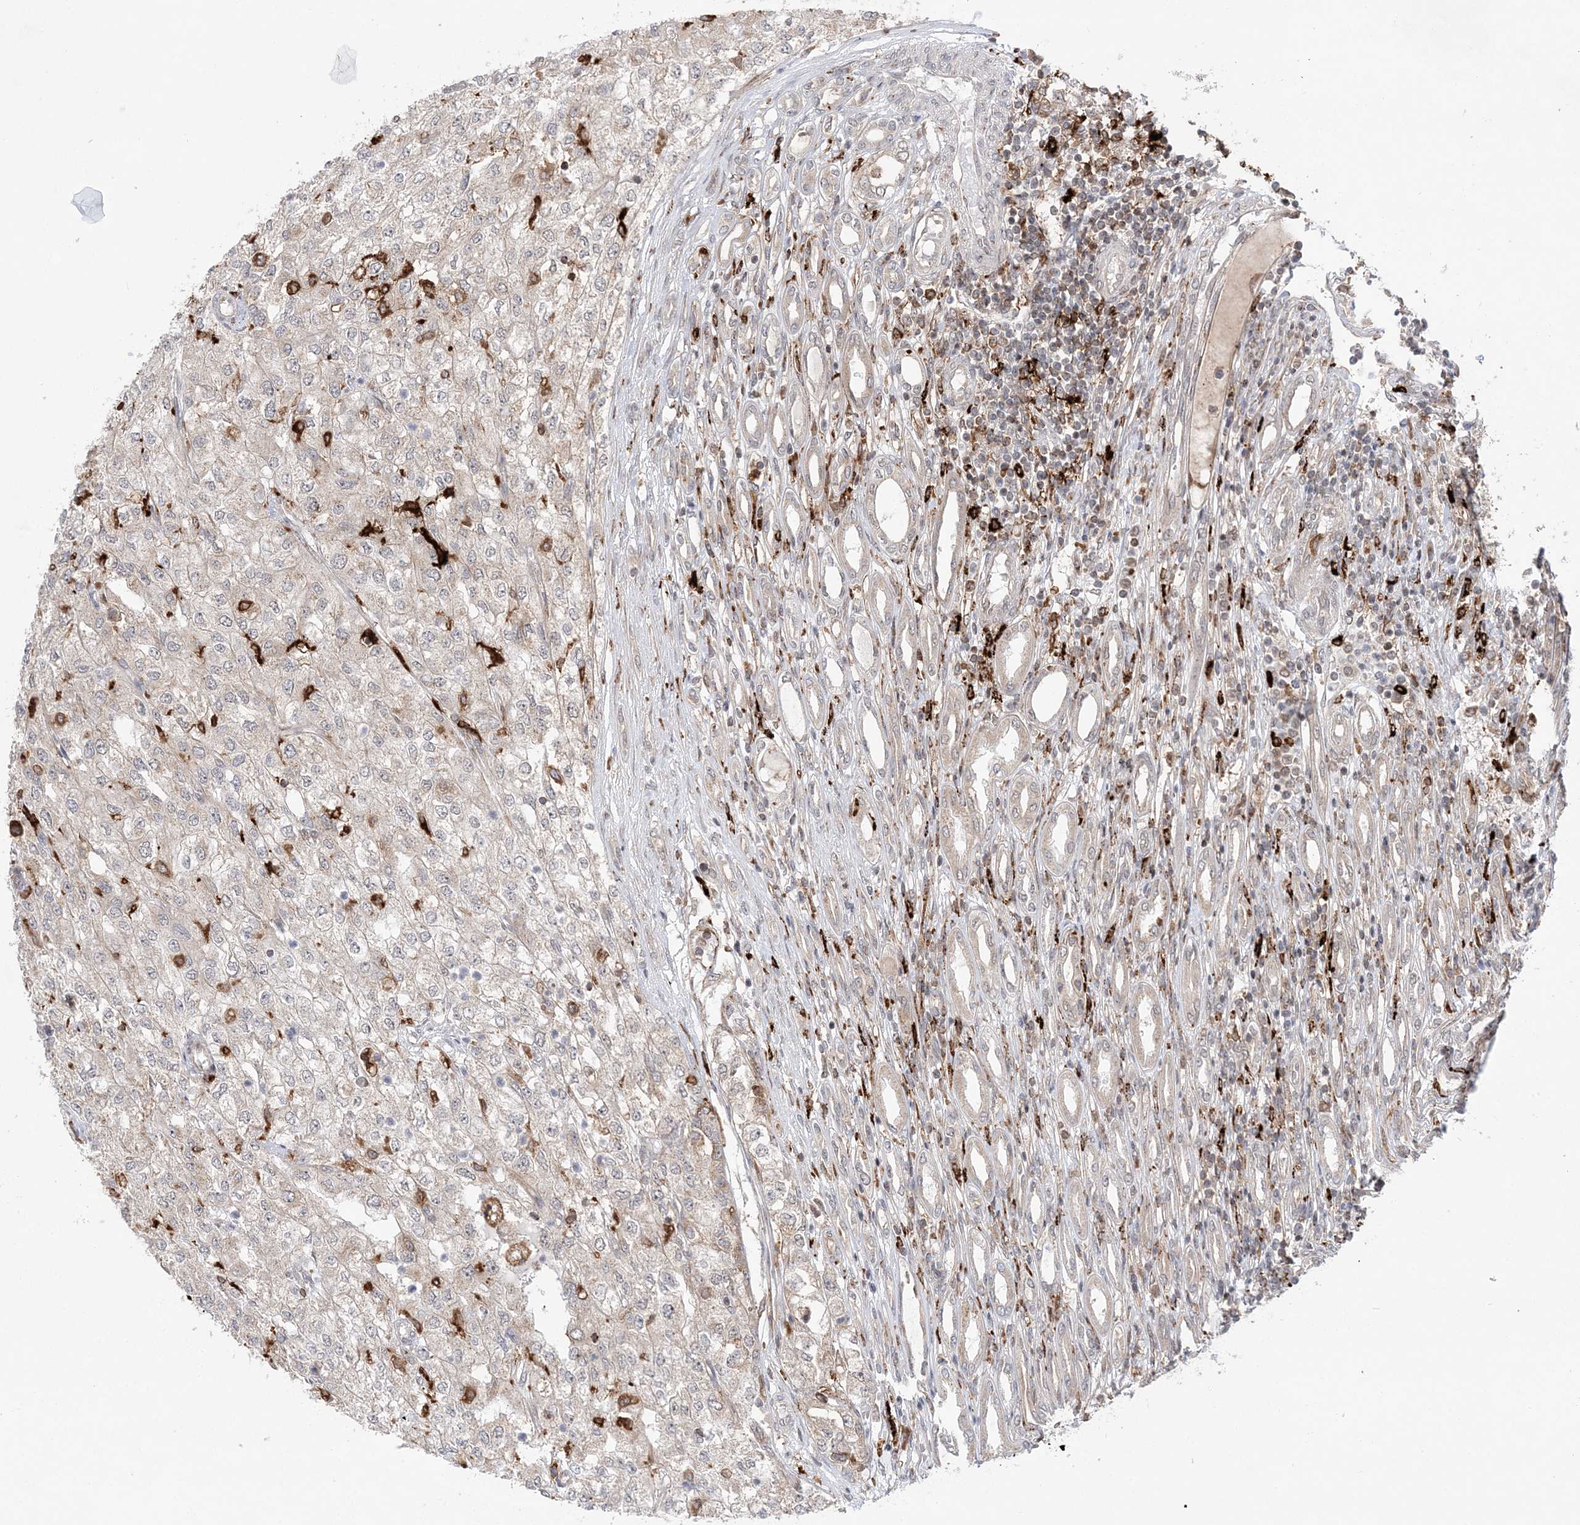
{"staining": {"intensity": "negative", "quantity": "none", "location": "none"}, "tissue": "renal cancer", "cell_type": "Tumor cells", "image_type": "cancer", "snomed": [{"axis": "morphology", "description": "Adenocarcinoma, NOS"}, {"axis": "topography", "description": "Kidney"}], "caption": "High power microscopy histopathology image of an immunohistochemistry micrograph of adenocarcinoma (renal), revealing no significant positivity in tumor cells. (Stains: DAB (3,3'-diaminobenzidine) IHC with hematoxylin counter stain, Microscopy: brightfield microscopy at high magnification).", "gene": "ANAPC15", "patient": {"sex": "female", "age": 54}}